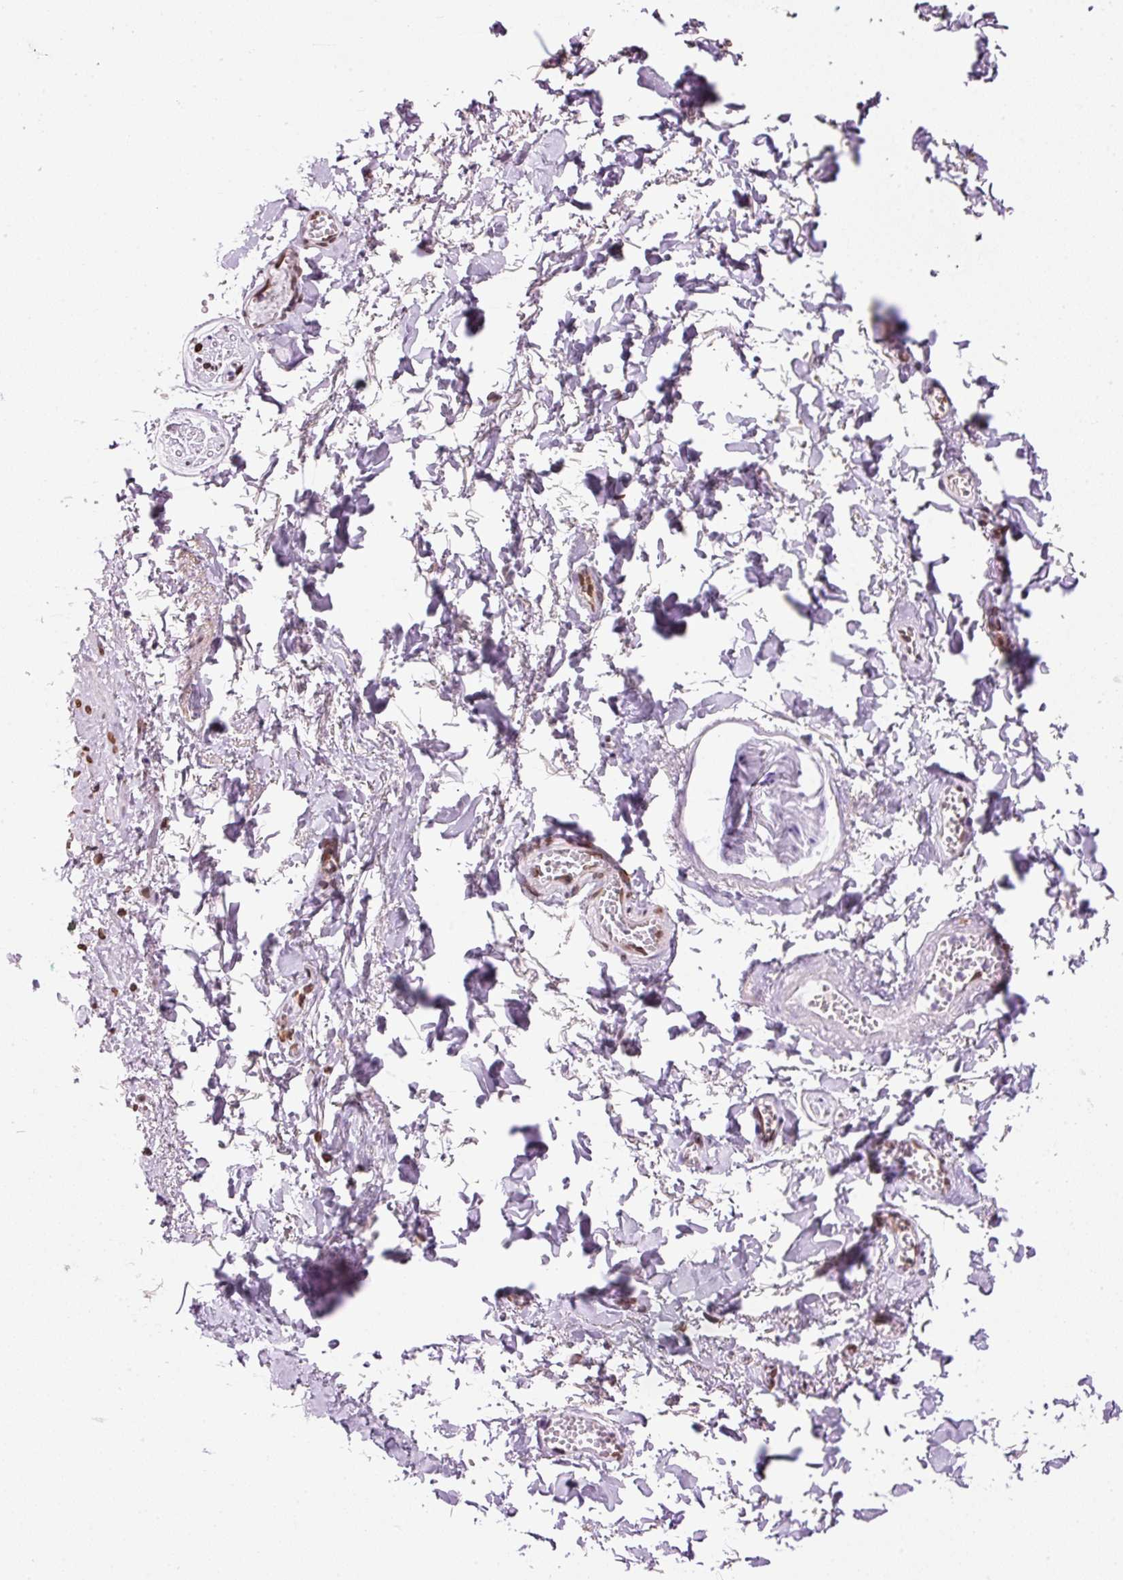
{"staining": {"intensity": "negative", "quantity": "none", "location": "none"}, "tissue": "adipose tissue", "cell_type": "Adipocytes", "image_type": "normal", "snomed": [{"axis": "morphology", "description": "Normal tissue, NOS"}, {"axis": "topography", "description": "Vulva"}, {"axis": "topography", "description": "Vagina"}, {"axis": "topography", "description": "Peripheral nerve tissue"}], "caption": "A photomicrograph of human adipose tissue is negative for staining in adipocytes.", "gene": "ZNF224", "patient": {"sex": "female", "age": 66}}